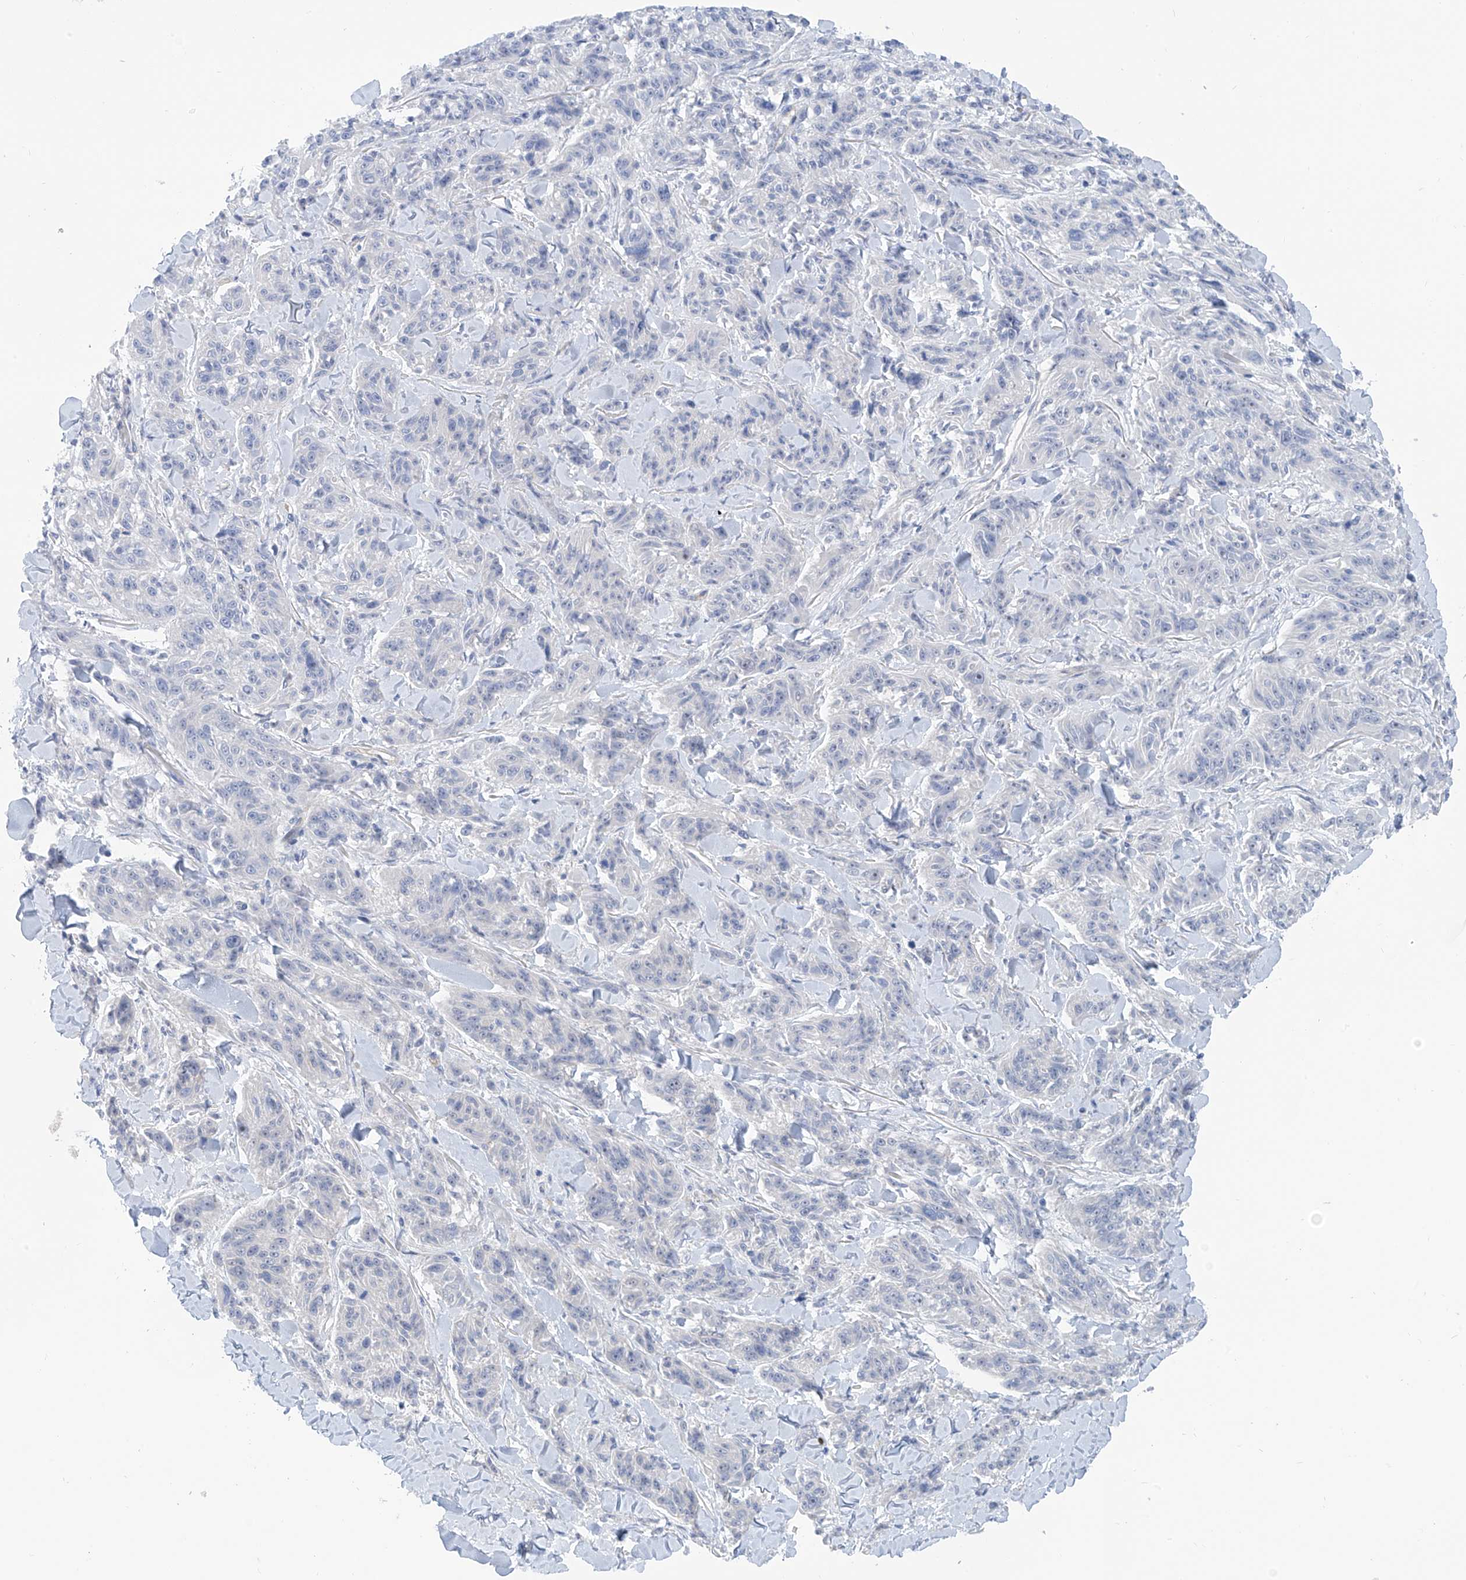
{"staining": {"intensity": "negative", "quantity": "none", "location": "none"}, "tissue": "melanoma", "cell_type": "Tumor cells", "image_type": "cancer", "snomed": [{"axis": "morphology", "description": "Malignant melanoma, NOS"}, {"axis": "topography", "description": "Skin"}], "caption": "Immunohistochemistry (IHC) micrograph of neoplastic tissue: human malignant melanoma stained with DAB (3,3'-diaminobenzidine) exhibits no significant protein positivity in tumor cells.", "gene": "PIK3C2B", "patient": {"sex": "male", "age": 53}}